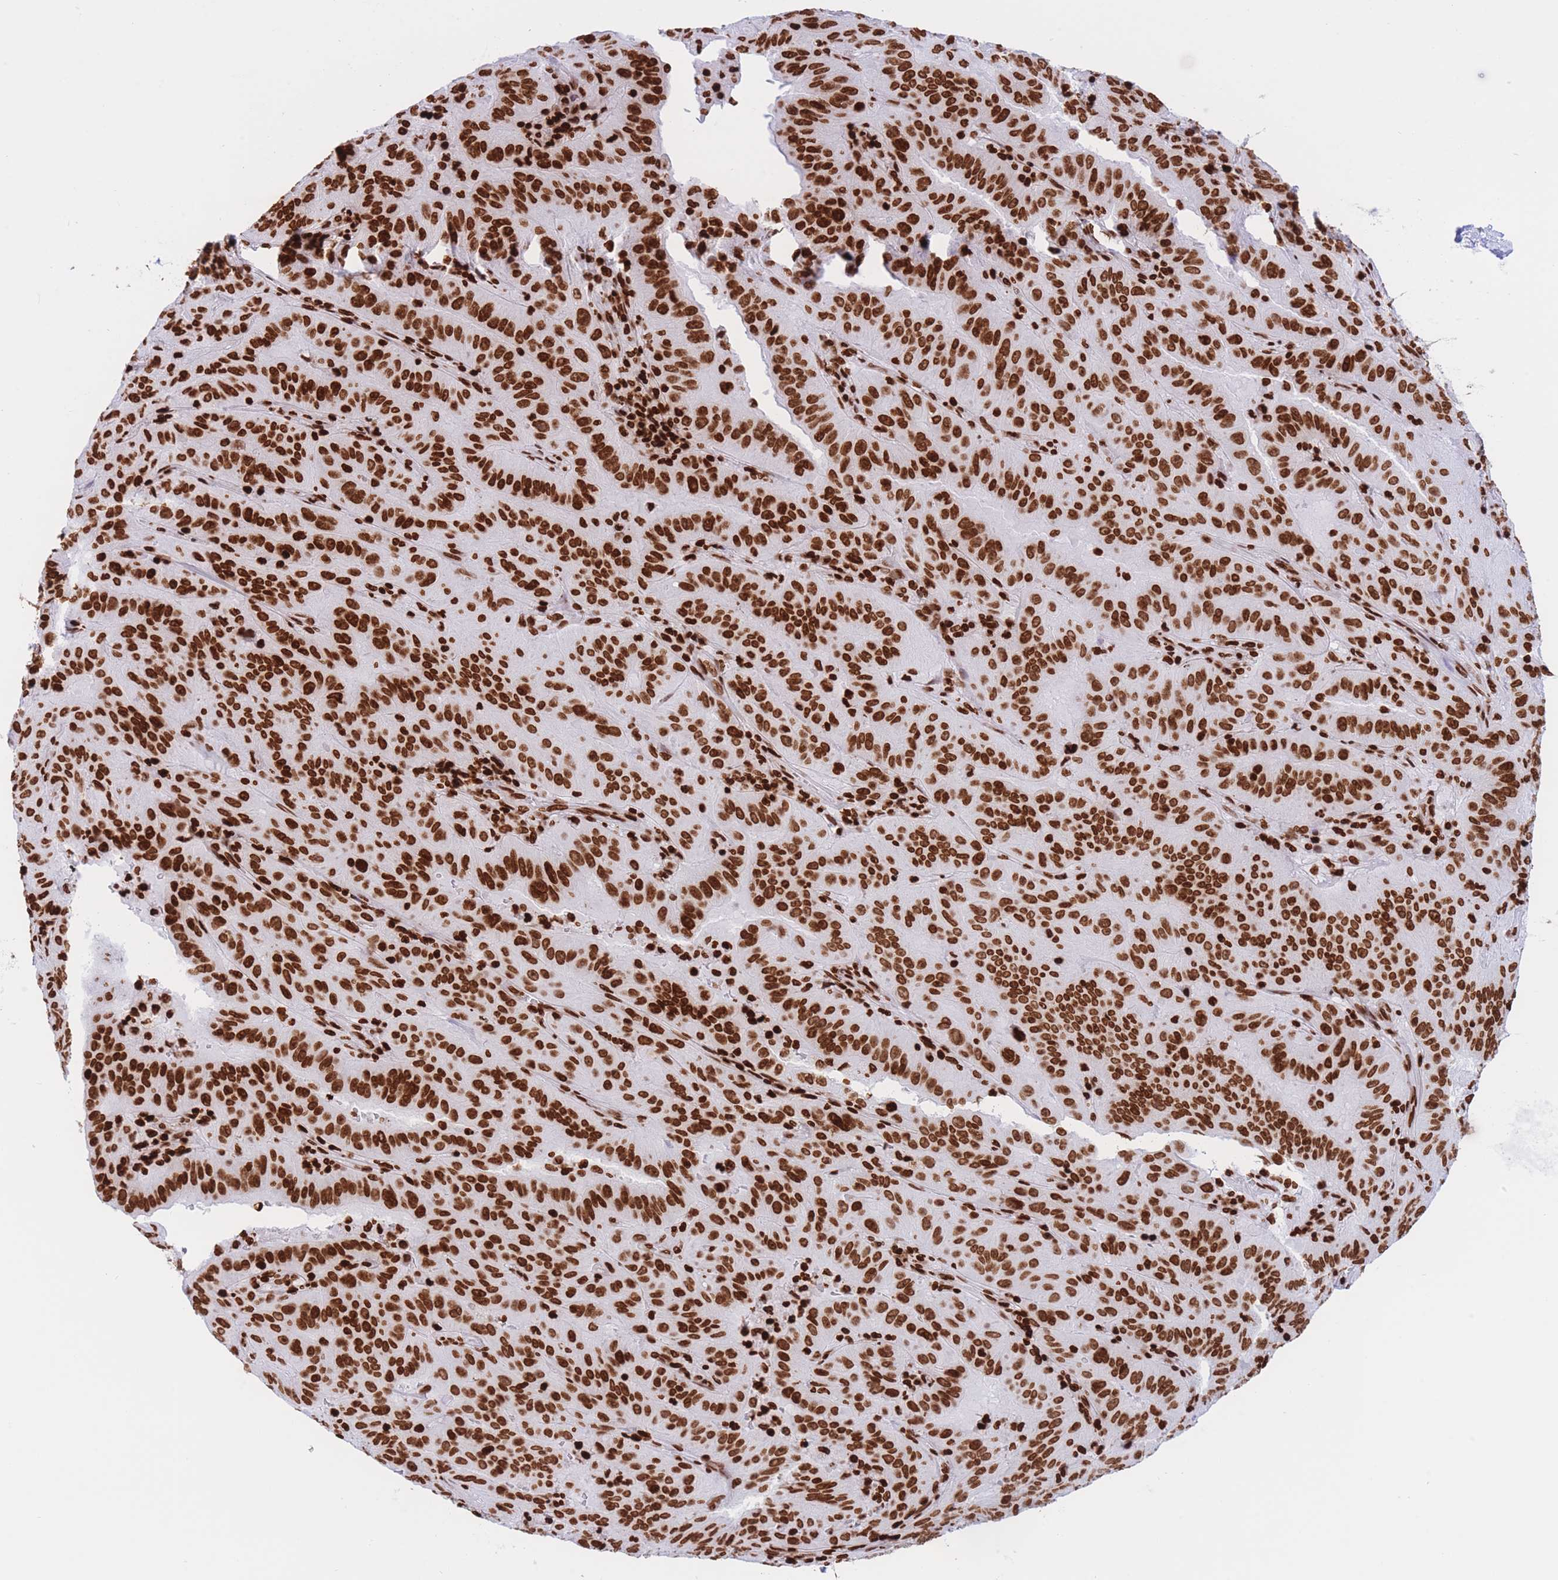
{"staining": {"intensity": "strong", "quantity": ">75%", "location": "nuclear"}, "tissue": "pancreatic cancer", "cell_type": "Tumor cells", "image_type": "cancer", "snomed": [{"axis": "morphology", "description": "Adenocarcinoma, NOS"}, {"axis": "topography", "description": "Pancreas"}], "caption": "Immunohistochemical staining of adenocarcinoma (pancreatic) reveals high levels of strong nuclear expression in about >75% of tumor cells.", "gene": "H2BC11", "patient": {"sex": "male", "age": 63}}